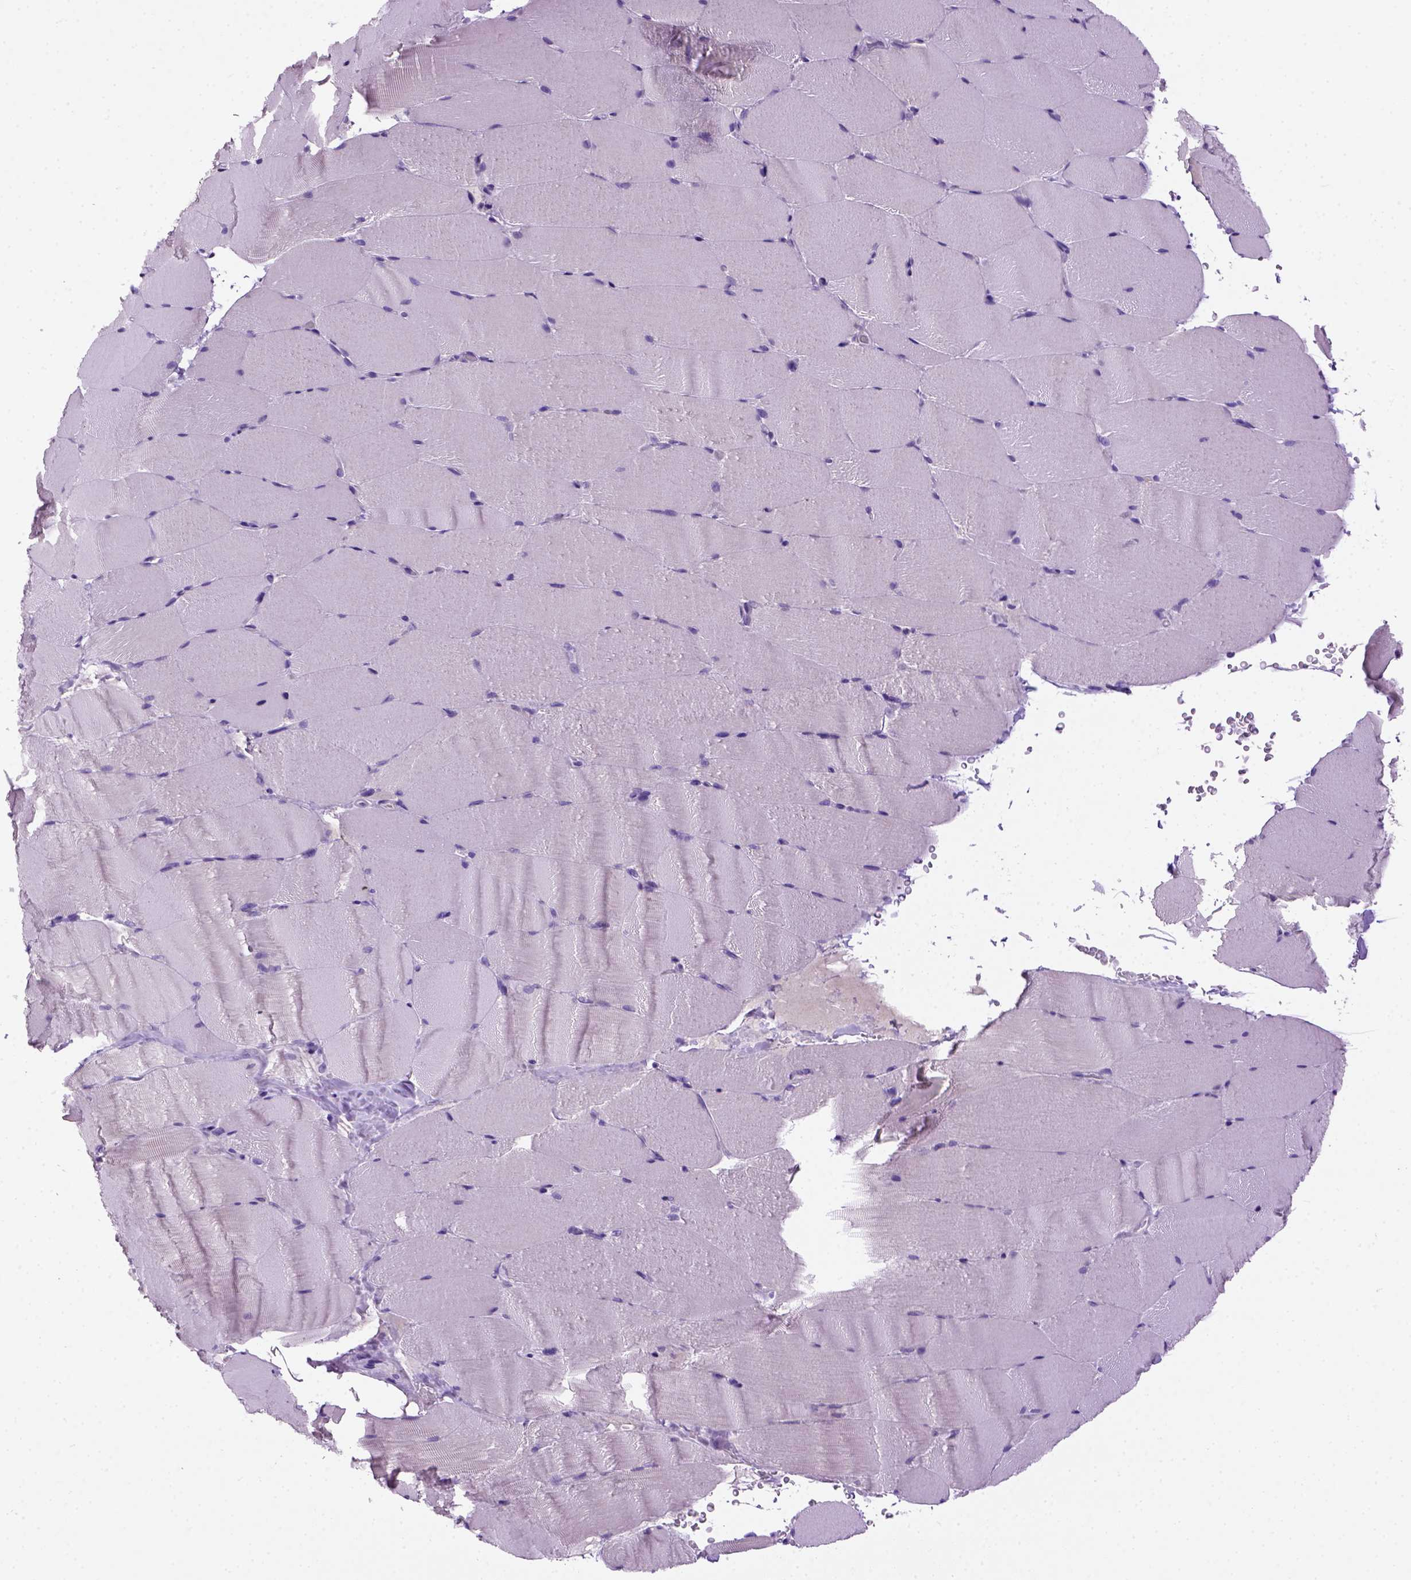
{"staining": {"intensity": "negative", "quantity": "none", "location": "none"}, "tissue": "skeletal muscle", "cell_type": "Myocytes", "image_type": "normal", "snomed": [{"axis": "morphology", "description": "Normal tissue, NOS"}, {"axis": "topography", "description": "Skeletal muscle"}], "caption": "A high-resolution image shows immunohistochemistry staining of benign skeletal muscle, which shows no significant staining in myocytes.", "gene": "CDH1", "patient": {"sex": "female", "age": 37}}